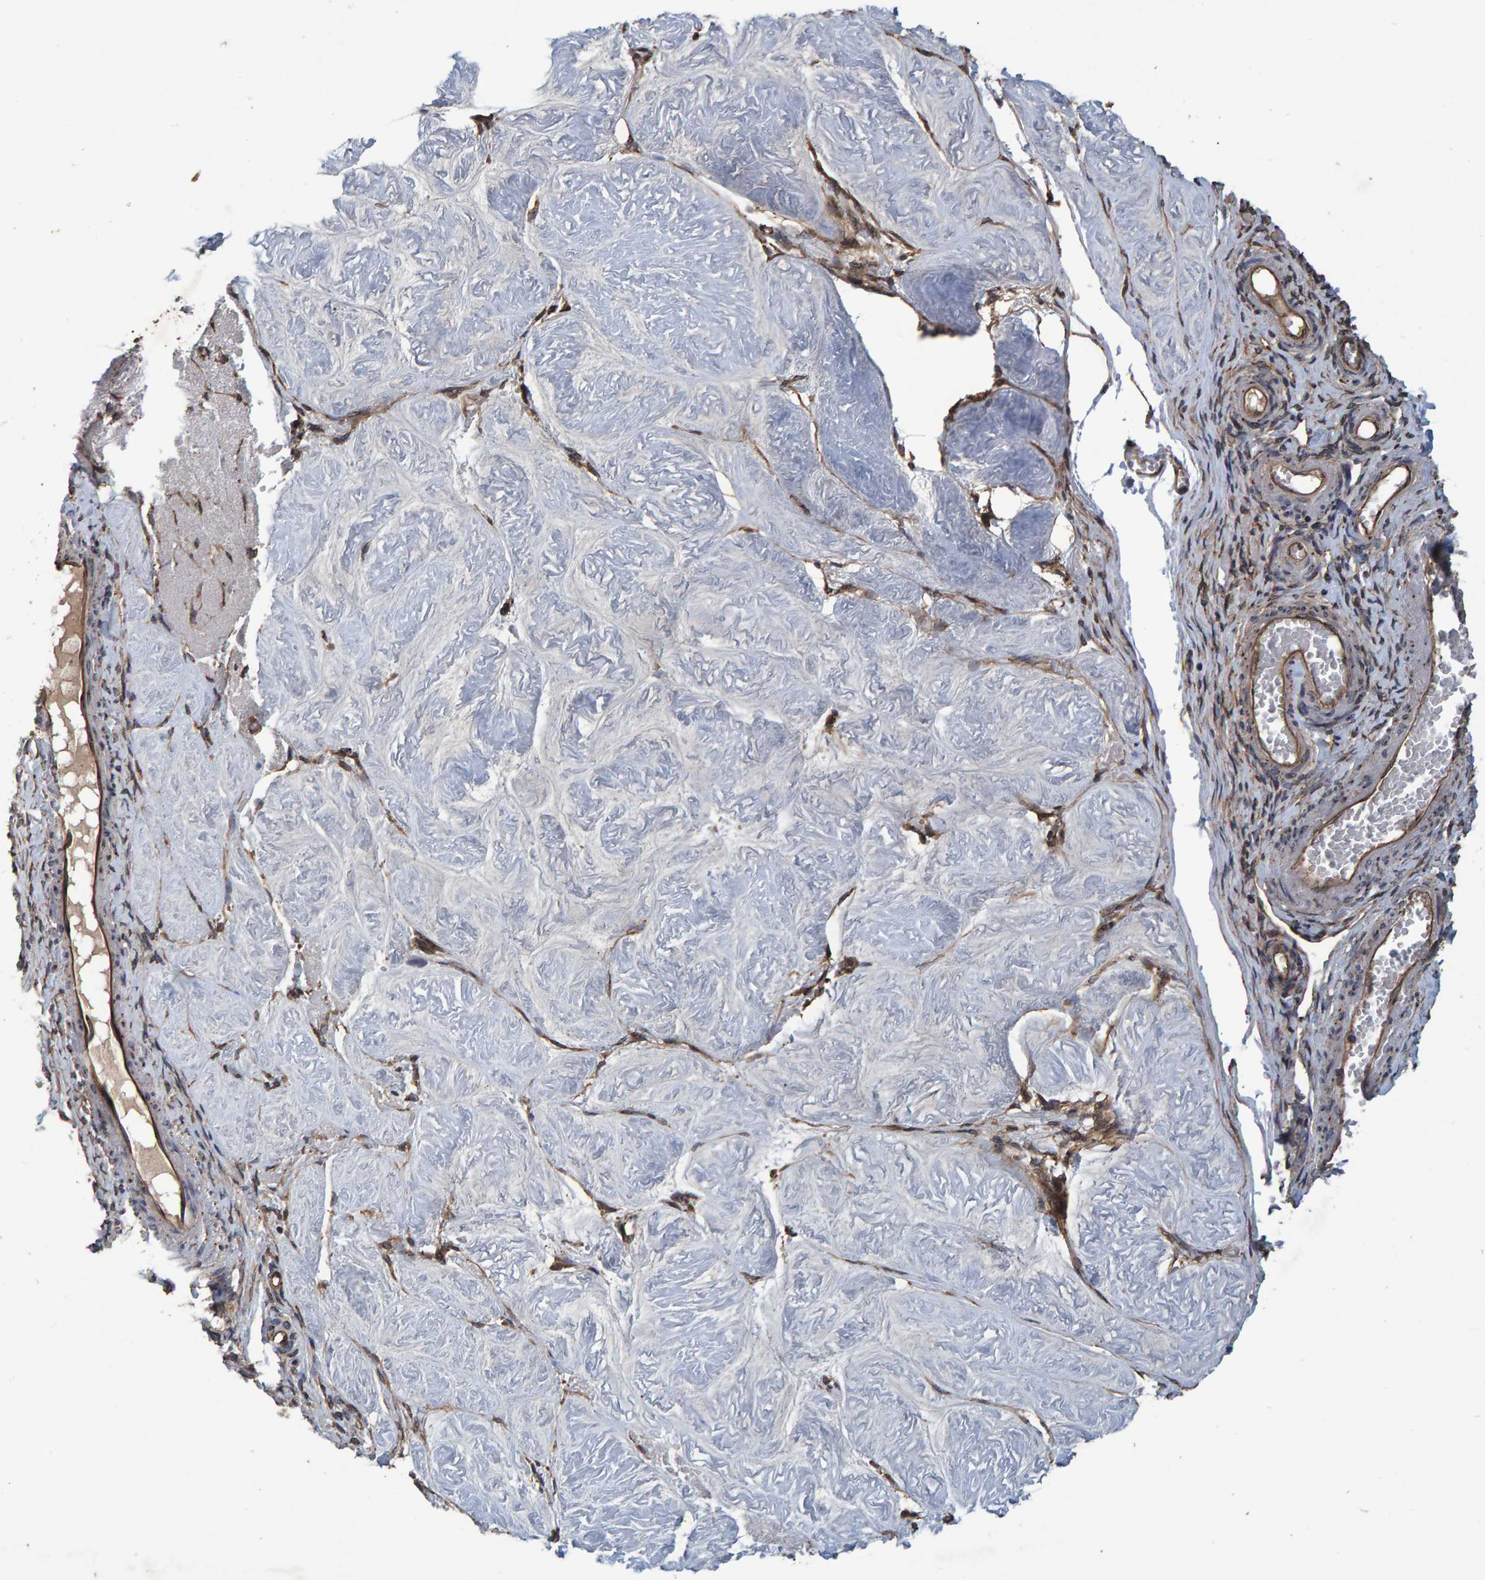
{"staining": {"intensity": "moderate", "quantity": ">75%", "location": "cytoplasmic/membranous"}, "tissue": "adipose tissue", "cell_type": "Adipocytes", "image_type": "normal", "snomed": [{"axis": "morphology", "description": "Normal tissue, NOS"}, {"axis": "topography", "description": "Vascular tissue"}, {"axis": "topography", "description": "Fallopian tube"}, {"axis": "topography", "description": "Ovary"}], "caption": "Immunohistochemical staining of benign adipose tissue displays medium levels of moderate cytoplasmic/membranous positivity in about >75% of adipocytes. (DAB (3,3'-diaminobenzidine) = brown stain, brightfield microscopy at high magnification).", "gene": "TRIM68", "patient": {"sex": "female", "age": 67}}